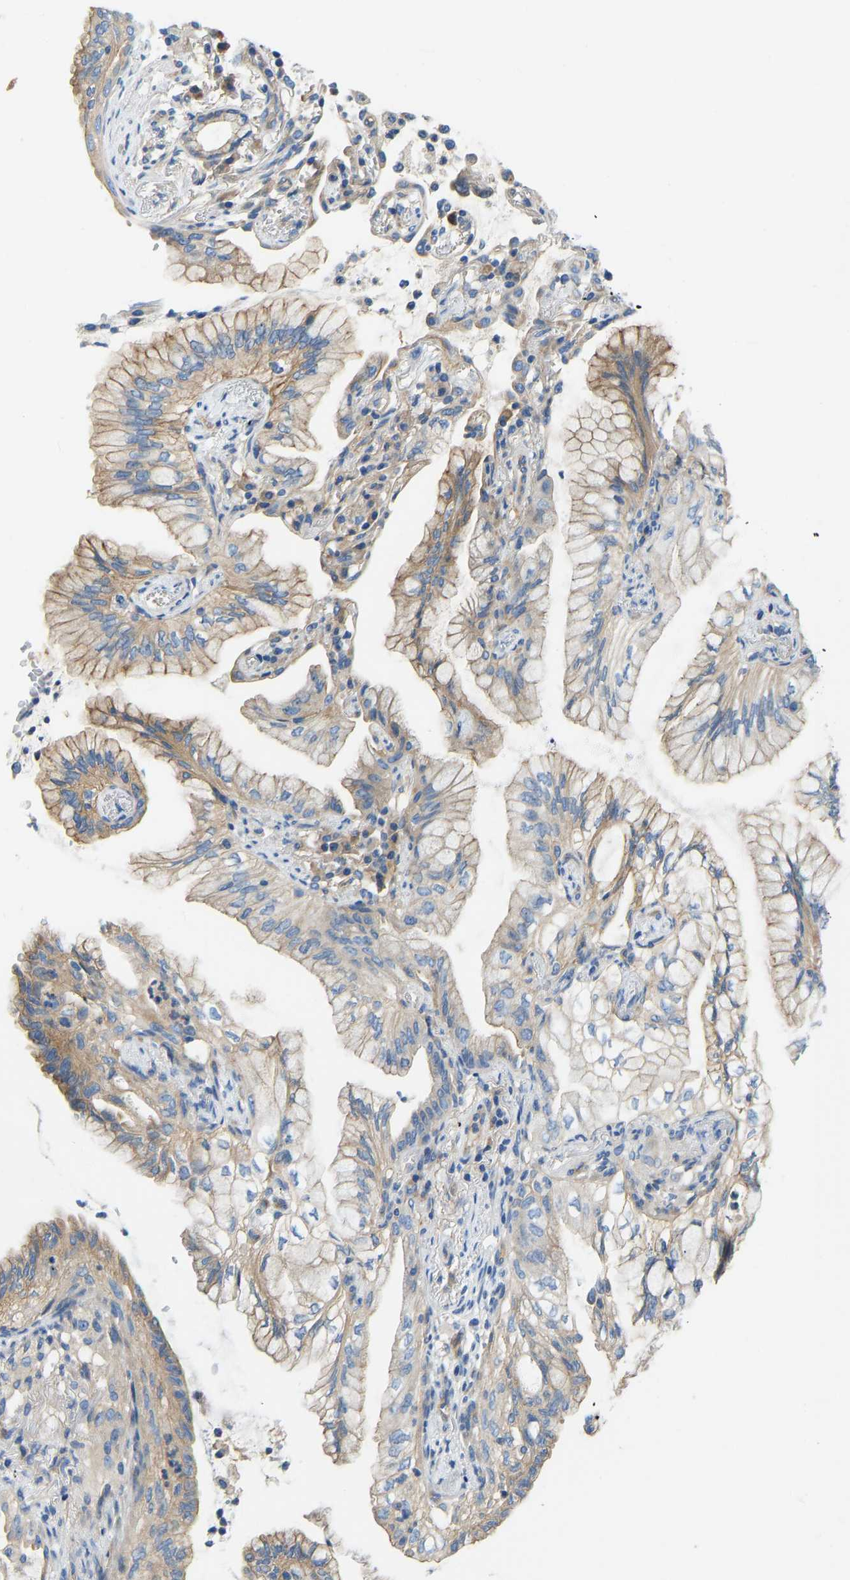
{"staining": {"intensity": "moderate", "quantity": ">75%", "location": "cytoplasmic/membranous"}, "tissue": "lung cancer", "cell_type": "Tumor cells", "image_type": "cancer", "snomed": [{"axis": "morphology", "description": "Adenocarcinoma, NOS"}, {"axis": "topography", "description": "Lung"}], "caption": "Tumor cells reveal medium levels of moderate cytoplasmic/membranous staining in about >75% of cells in human lung cancer (adenocarcinoma).", "gene": "CHAD", "patient": {"sex": "female", "age": 70}}